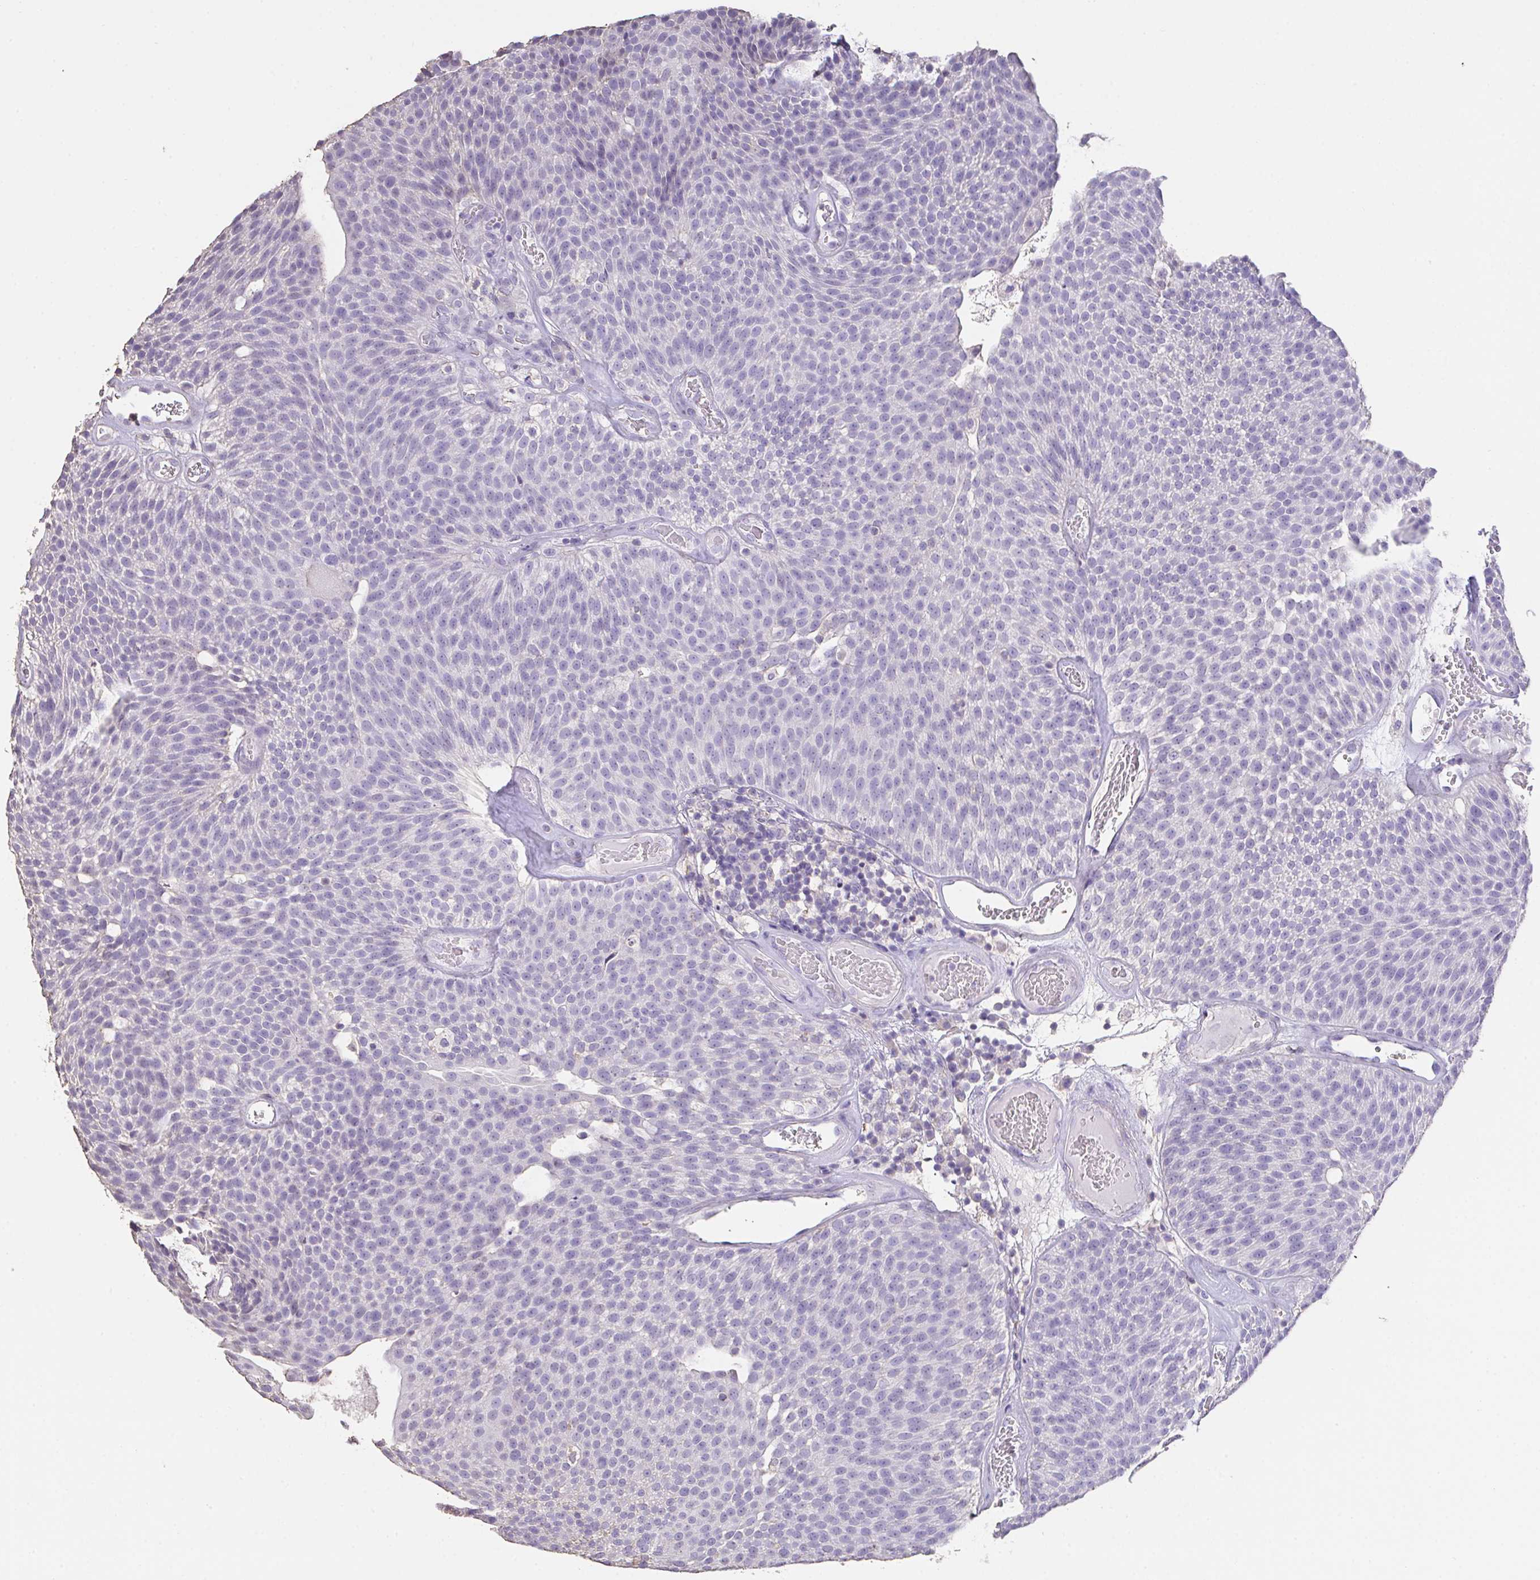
{"staining": {"intensity": "negative", "quantity": "none", "location": "none"}, "tissue": "urothelial cancer", "cell_type": "Tumor cells", "image_type": "cancer", "snomed": [{"axis": "morphology", "description": "Urothelial carcinoma, Low grade"}, {"axis": "topography", "description": "Urinary bladder"}], "caption": "Tumor cells are negative for brown protein staining in urothelial cancer.", "gene": "IL23R", "patient": {"sex": "female", "age": 79}}